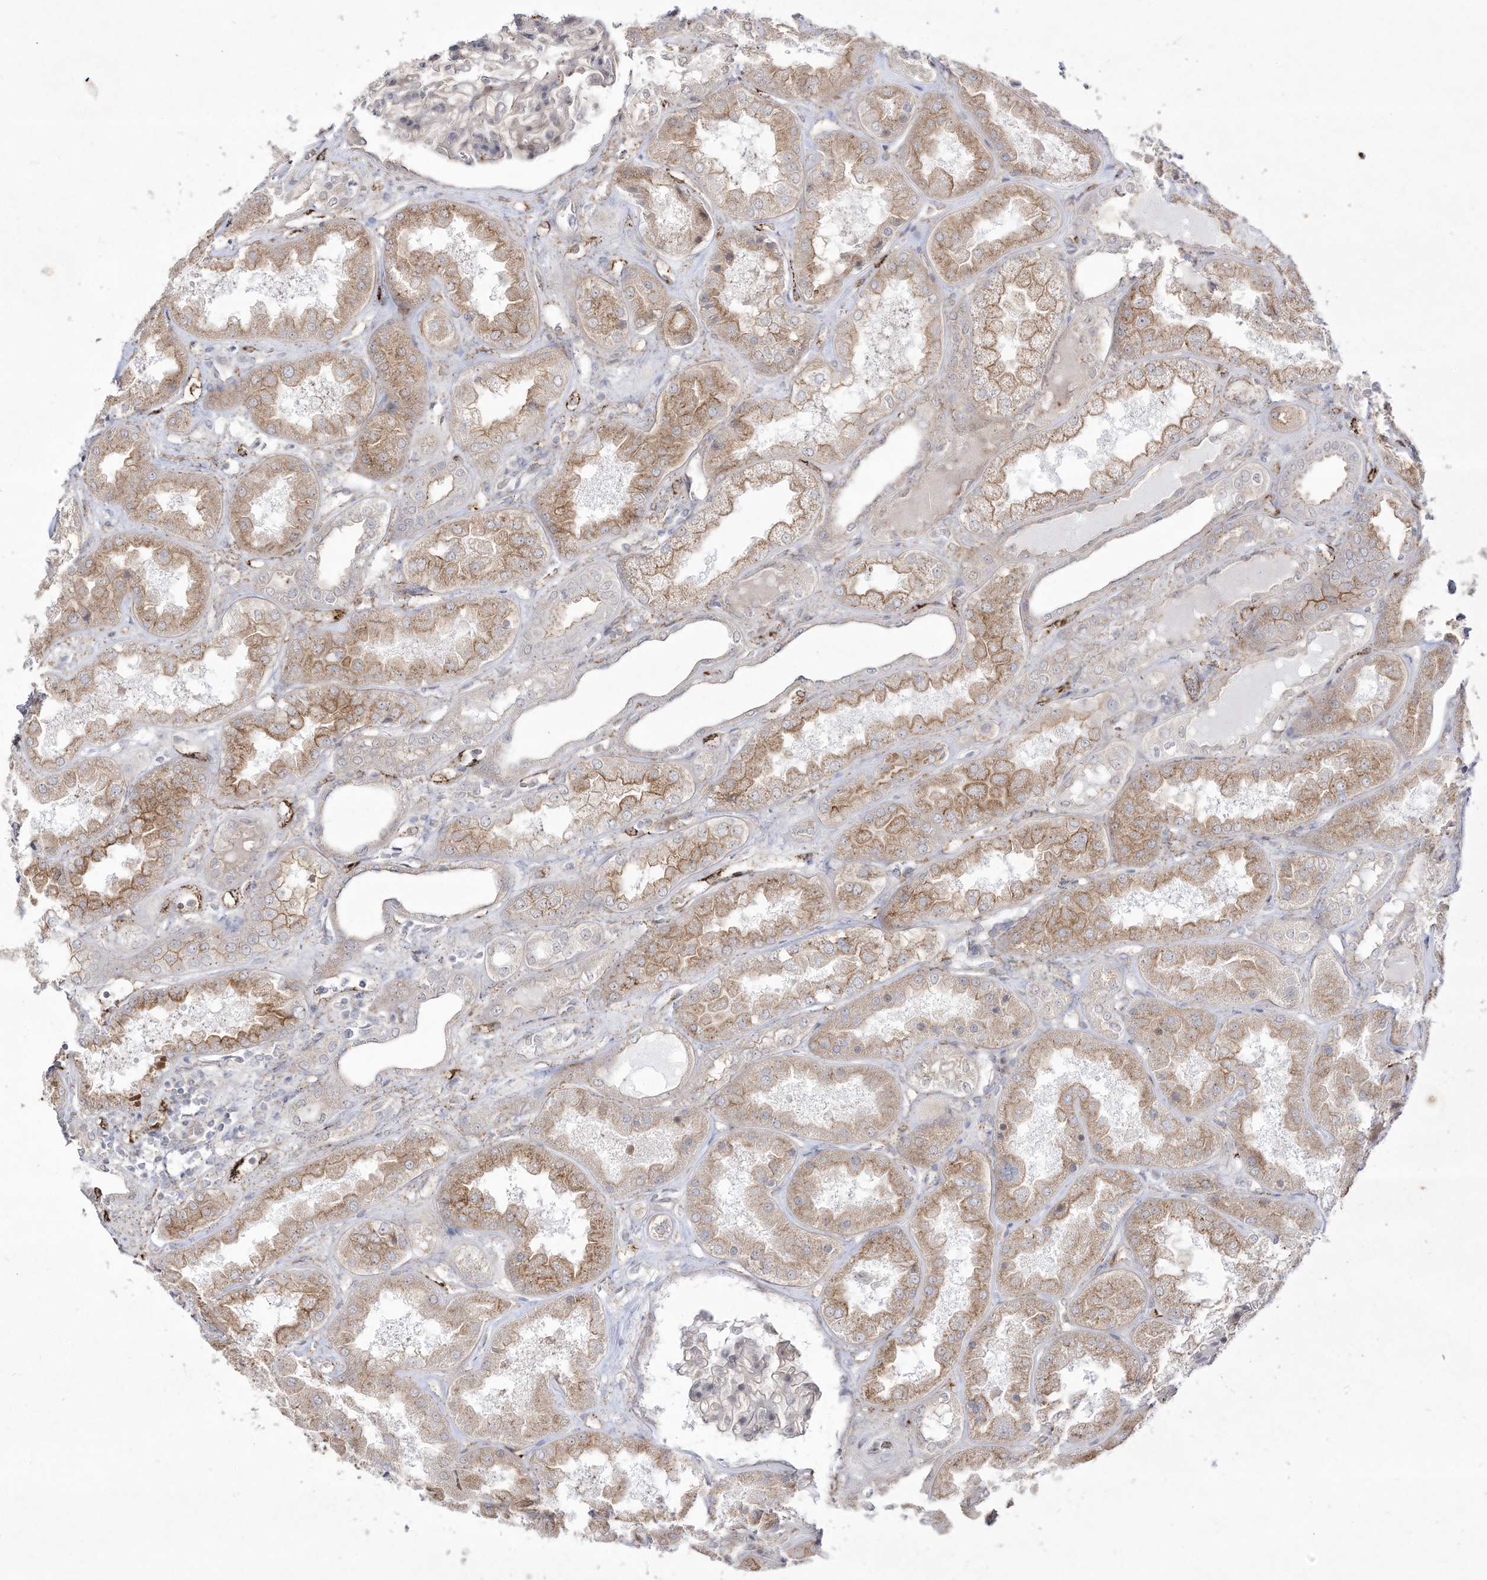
{"staining": {"intensity": "moderate", "quantity": "<25%", "location": "cytoplasmic/membranous"}, "tissue": "kidney", "cell_type": "Cells in glomeruli", "image_type": "normal", "snomed": [{"axis": "morphology", "description": "Normal tissue, NOS"}, {"axis": "topography", "description": "Kidney"}], "caption": "Moderate cytoplasmic/membranous staining is identified in approximately <25% of cells in glomeruli in normal kidney. (brown staining indicates protein expression, while blue staining denotes nuclei).", "gene": "ZGRF1", "patient": {"sex": "female", "age": 56}}